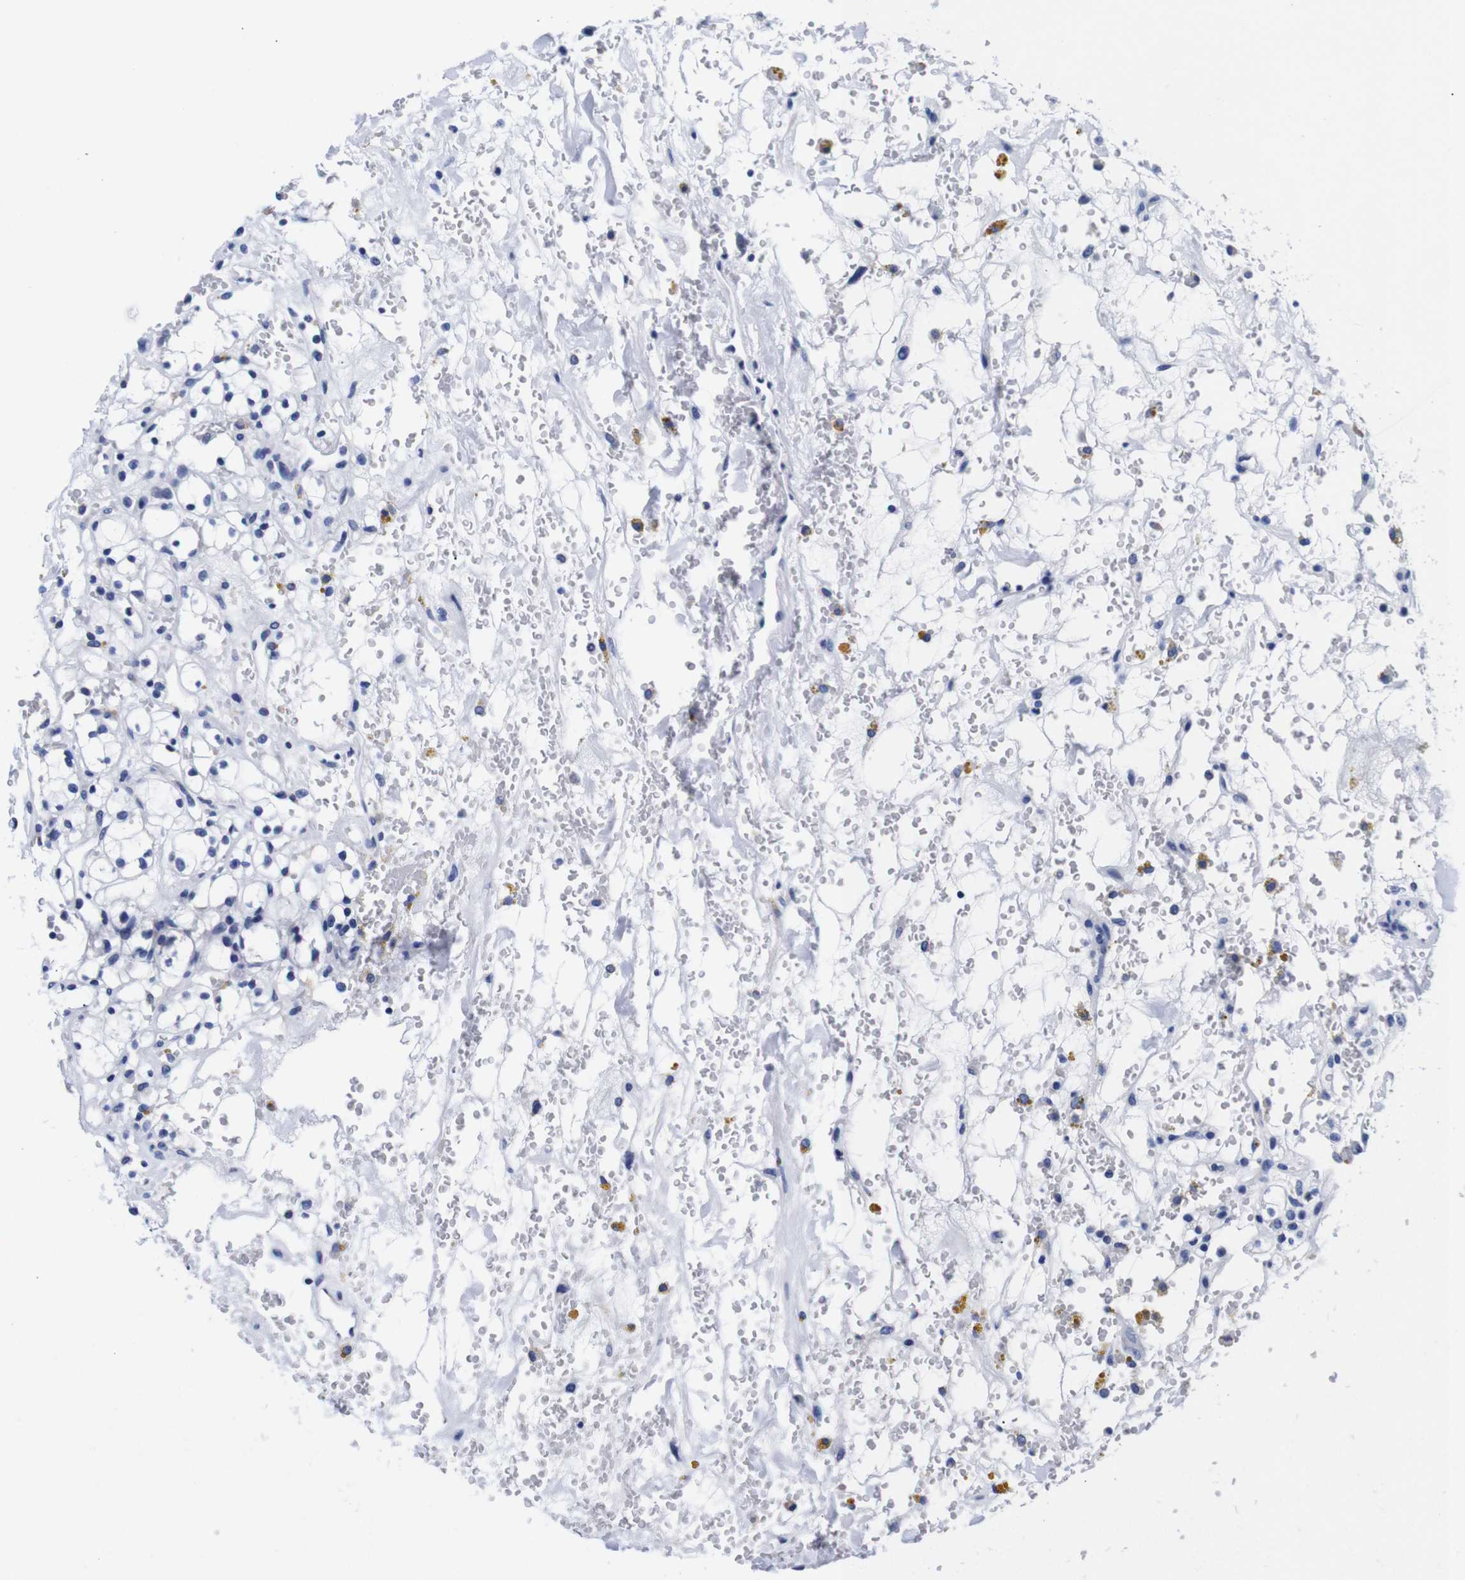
{"staining": {"intensity": "negative", "quantity": "none", "location": "none"}, "tissue": "renal cancer", "cell_type": "Tumor cells", "image_type": "cancer", "snomed": [{"axis": "morphology", "description": "Adenocarcinoma, NOS"}, {"axis": "topography", "description": "Kidney"}], "caption": "Tumor cells are negative for protein expression in human adenocarcinoma (renal). The staining is performed using DAB (3,3'-diaminobenzidine) brown chromogen with nuclei counter-stained in using hematoxylin.", "gene": "CLEC4G", "patient": {"sex": "male", "age": 61}}